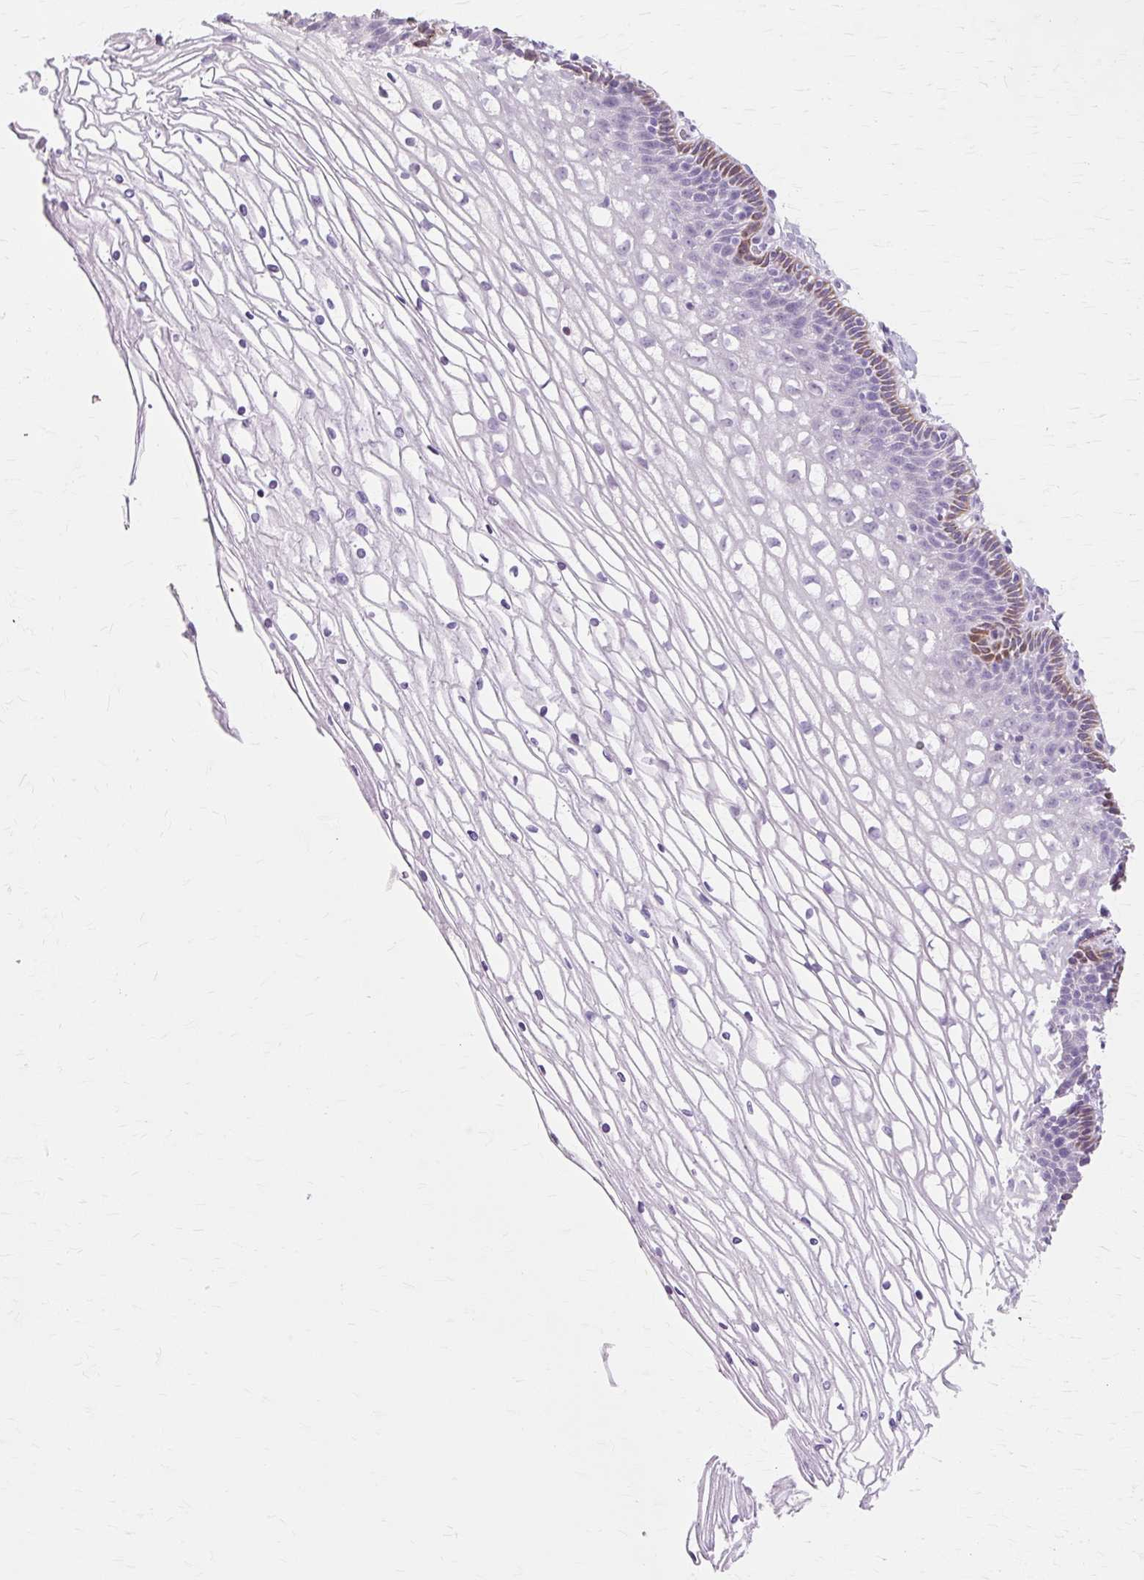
{"staining": {"intensity": "moderate", "quantity": "<25%", "location": "cytoplasmic/membranous"}, "tissue": "cervix", "cell_type": "Glandular cells", "image_type": "normal", "snomed": [{"axis": "morphology", "description": "Normal tissue, NOS"}, {"axis": "topography", "description": "Cervix"}], "caption": "Protein staining of normal cervix displays moderate cytoplasmic/membranous expression in approximately <25% of glandular cells. Immunohistochemistry (ihc) stains the protein of interest in brown and the nuclei are stained blue.", "gene": "IRX2", "patient": {"sex": "female", "age": 36}}